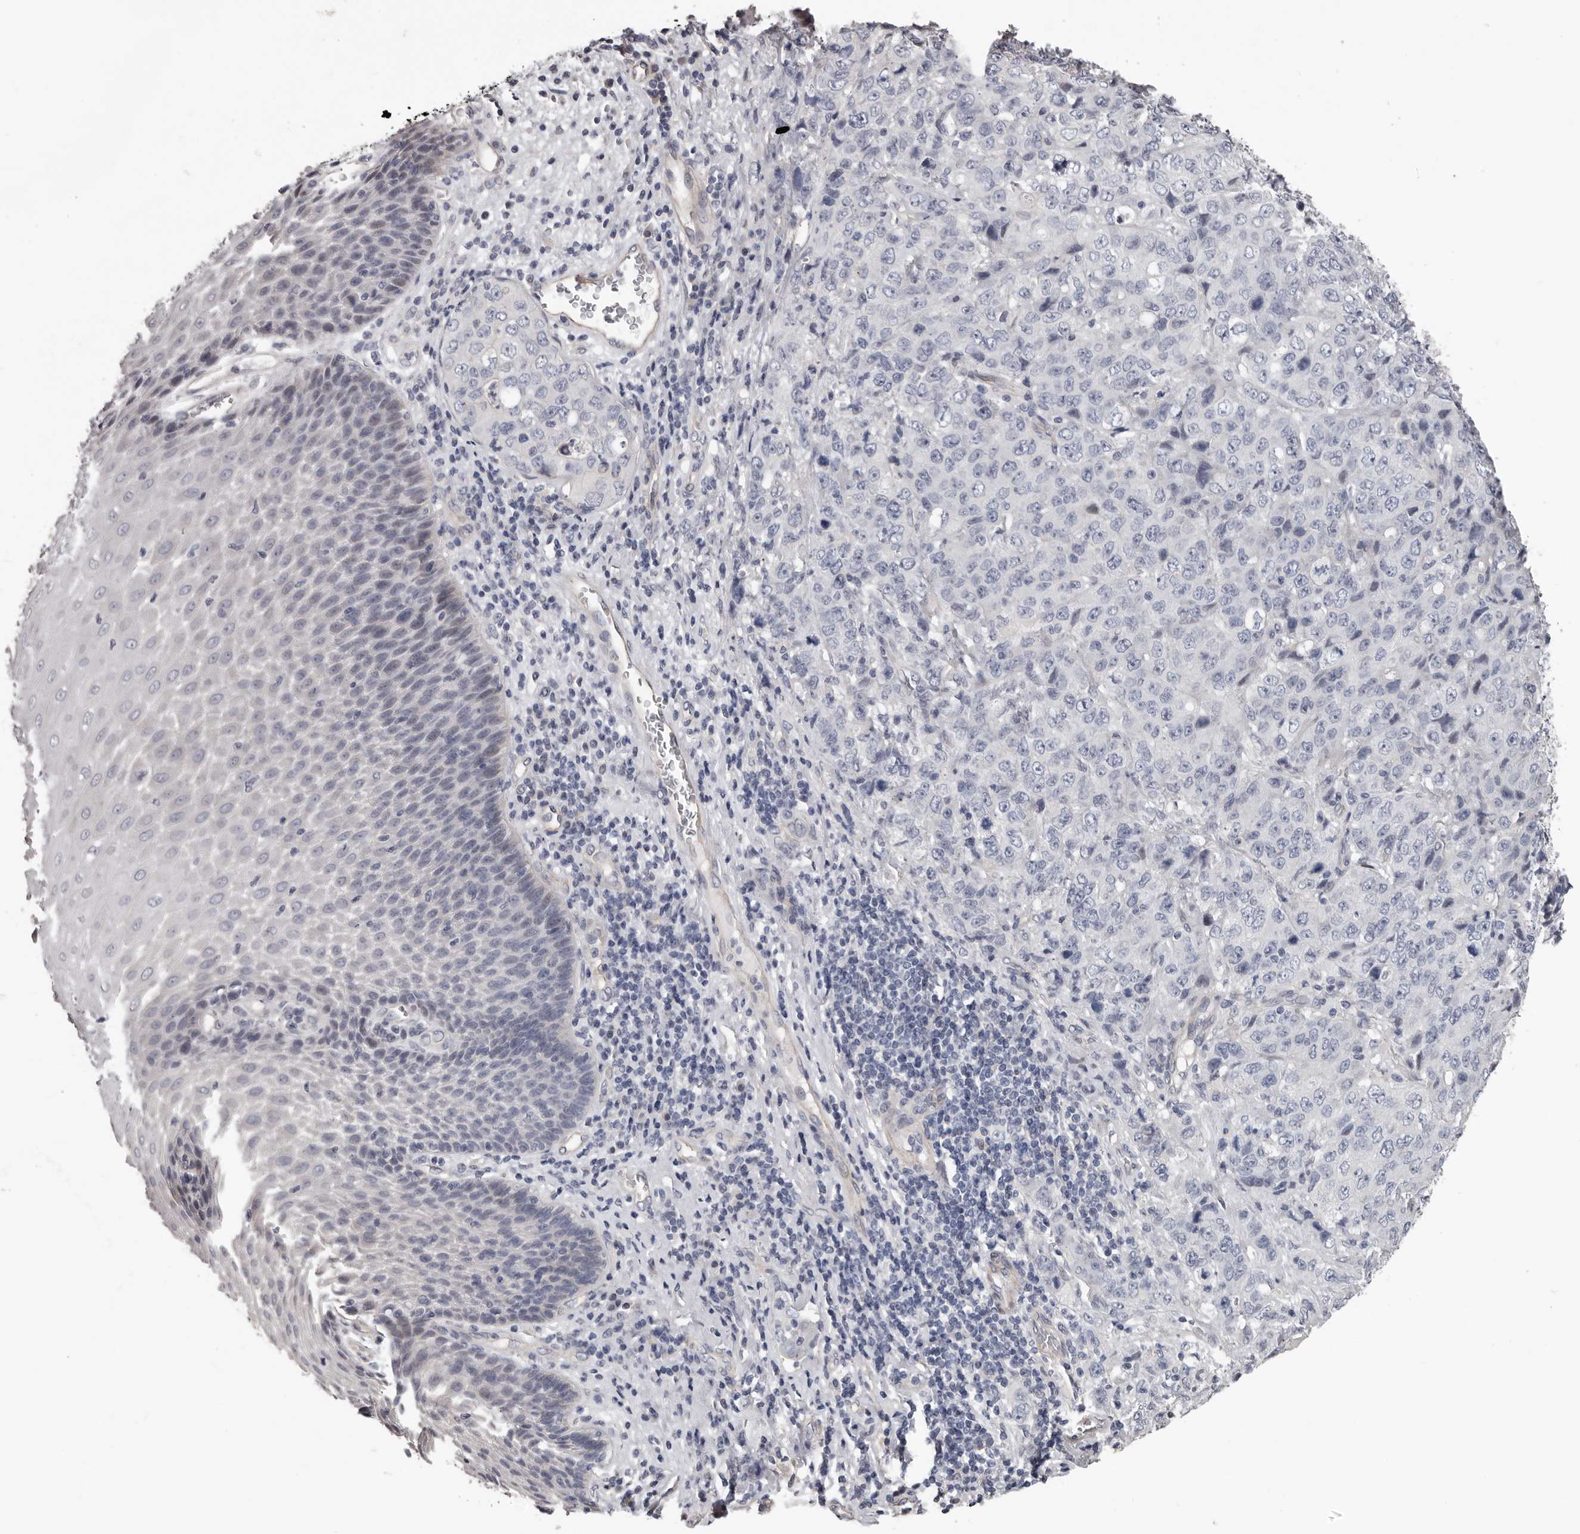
{"staining": {"intensity": "negative", "quantity": "none", "location": "none"}, "tissue": "stomach cancer", "cell_type": "Tumor cells", "image_type": "cancer", "snomed": [{"axis": "morphology", "description": "Adenocarcinoma, NOS"}, {"axis": "topography", "description": "Stomach"}], "caption": "High magnification brightfield microscopy of stomach cancer stained with DAB (3,3'-diaminobenzidine) (brown) and counterstained with hematoxylin (blue): tumor cells show no significant positivity.", "gene": "RNF217", "patient": {"sex": "male", "age": 48}}